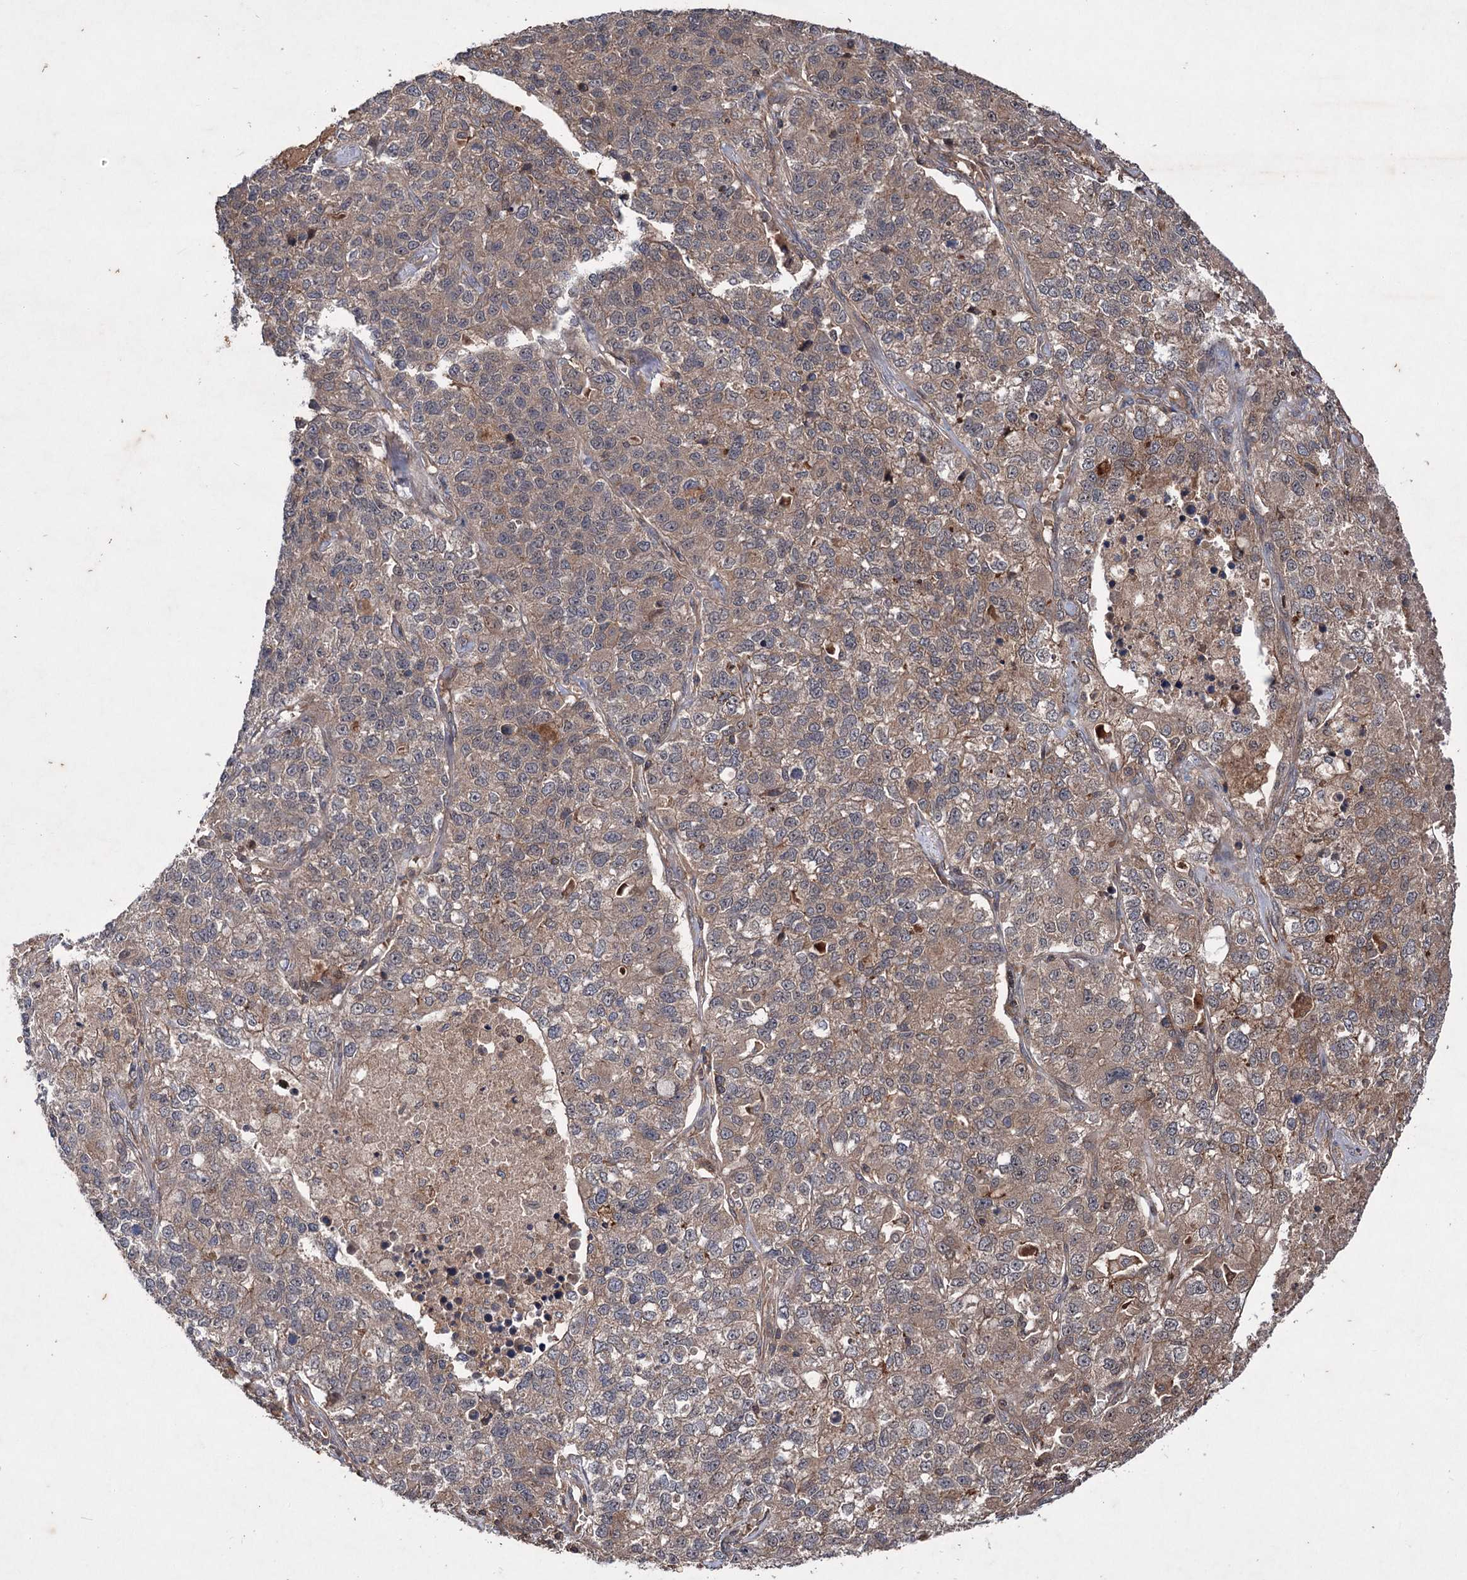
{"staining": {"intensity": "moderate", "quantity": "25%-75%", "location": "cytoplasmic/membranous"}, "tissue": "lung cancer", "cell_type": "Tumor cells", "image_type": "cancer", "snomed": [{"axis": "morphology", "description": "Adenocarcinoma, NOS"}, {"axis": "topography", "description": "Lung"}], "caption": "High-power microscopy captured an immunohistochemistry image of lung adenocarcinoma, revealing moderate cytoplasmic/membranous positivity in approximately 25%-75% of tumor cells. (Brightfield microscopy of DAB IHC at high magnification).", "gene": "ADK", "patient": {"sex": "male", "age": 49}}